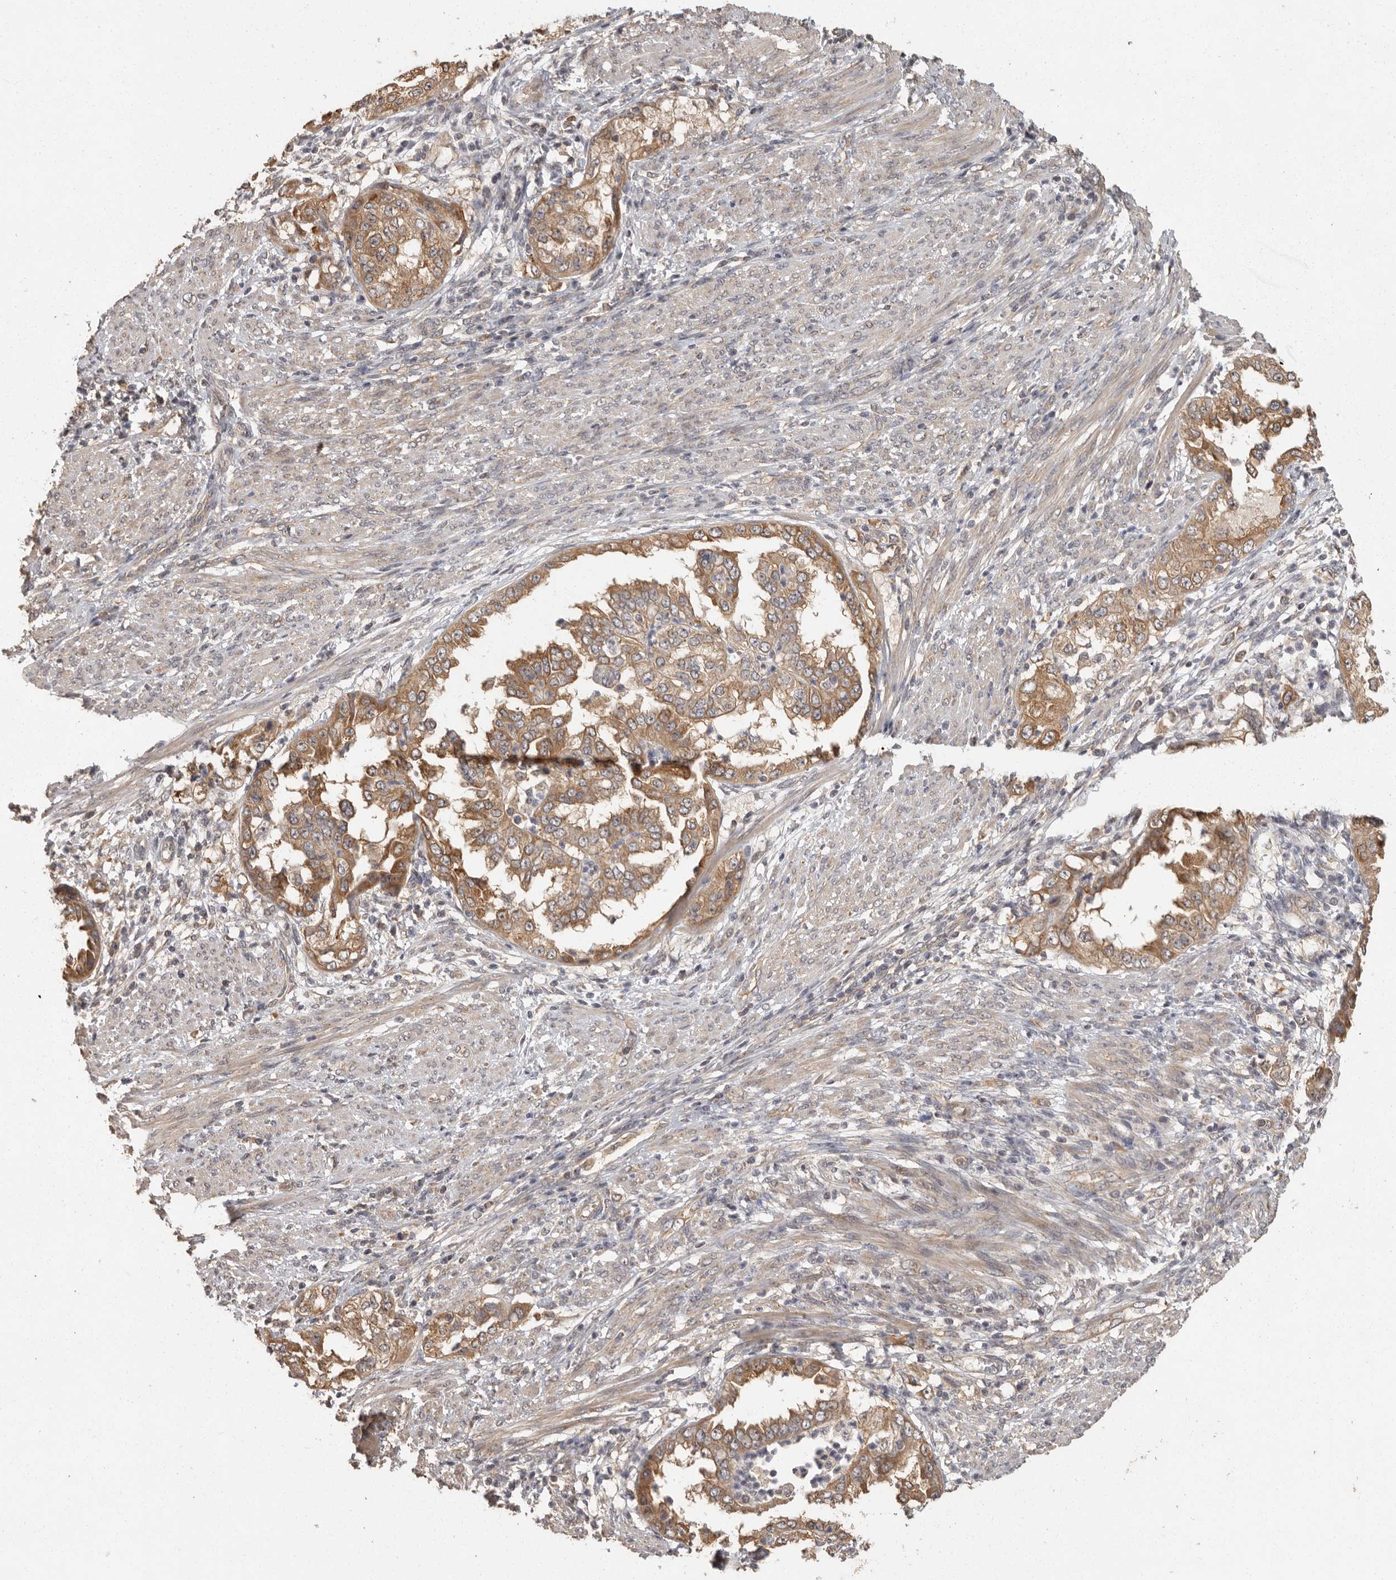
{"staining": {"intensity": "moderate", "quantity": ">75%", "location": "cytoplasmic/membranous"}, "tissue": "endometrial cancer", "cell_type": "Tumor cells", "image_type": "cancer", "snomed": [{"axis": "morphology", "description": "Adenocarcinoma, NOS"}, {"axis": "topography", "description": "Endometrium"}], "caption": "Tumor cells reveal medium levels of moderate cytoplasmic/membranous expression in about >75% of cells in endometrial adenocarcinoma.", "gene": "BAIAP2", "patient": {"sex": "female", "age": 85}}